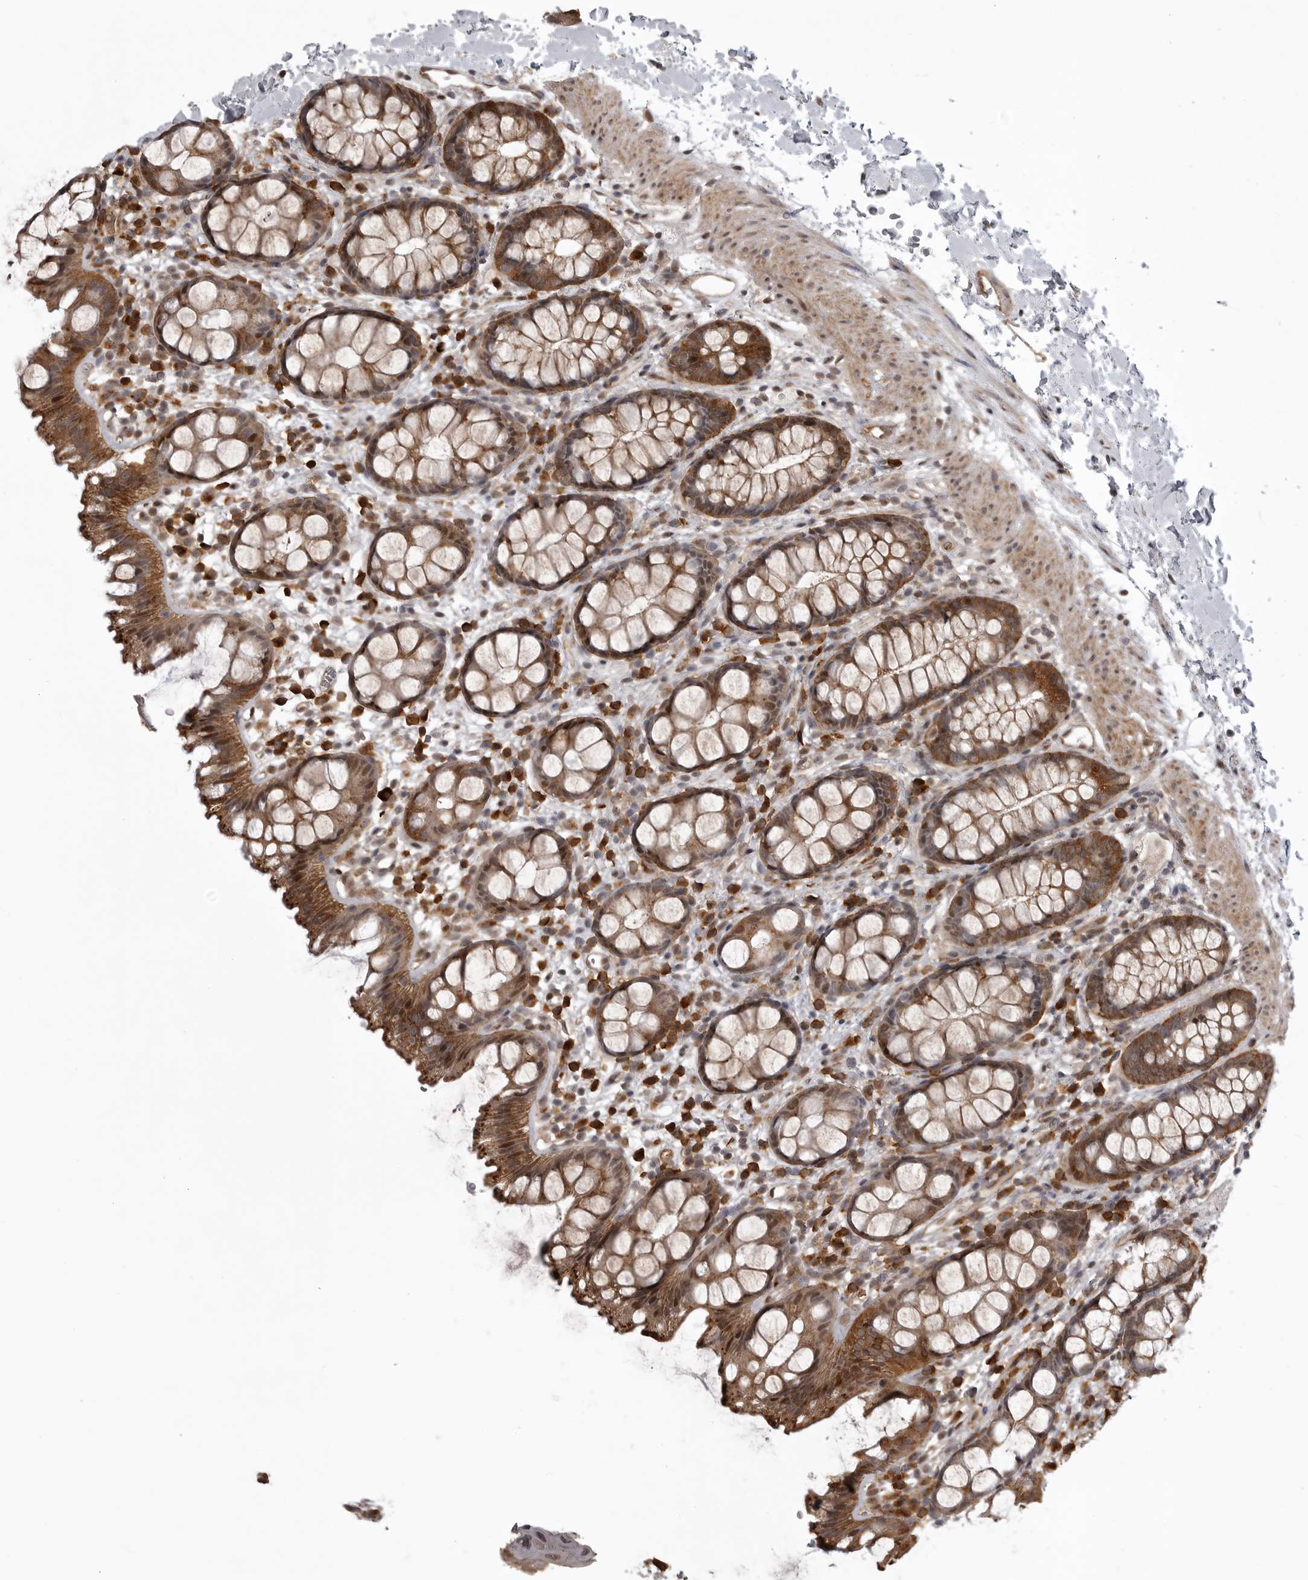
{"staining": {"intensity": "strong", "quantity": ">75%", "location": "cytoplasmic/membranous,nuclear"}, "tissue": "rectum", "cell_type": "Glandular cells", "image_type": "normal", "snomed": [{"axis": "morphology", "description": "Normal tissue, NOS"}, {"axis": "topography", "description": "Rectum"}], "caption": "Immunohistochemistry (IHC) image of benign rectum stained for a protein (brown), which displays high levels of strong cytoplasmic/membranous,nuclear staining in approximately >75% of glandular cells.", "gene": "SNX16", "patient": {"sex": "female", "age": 65}}